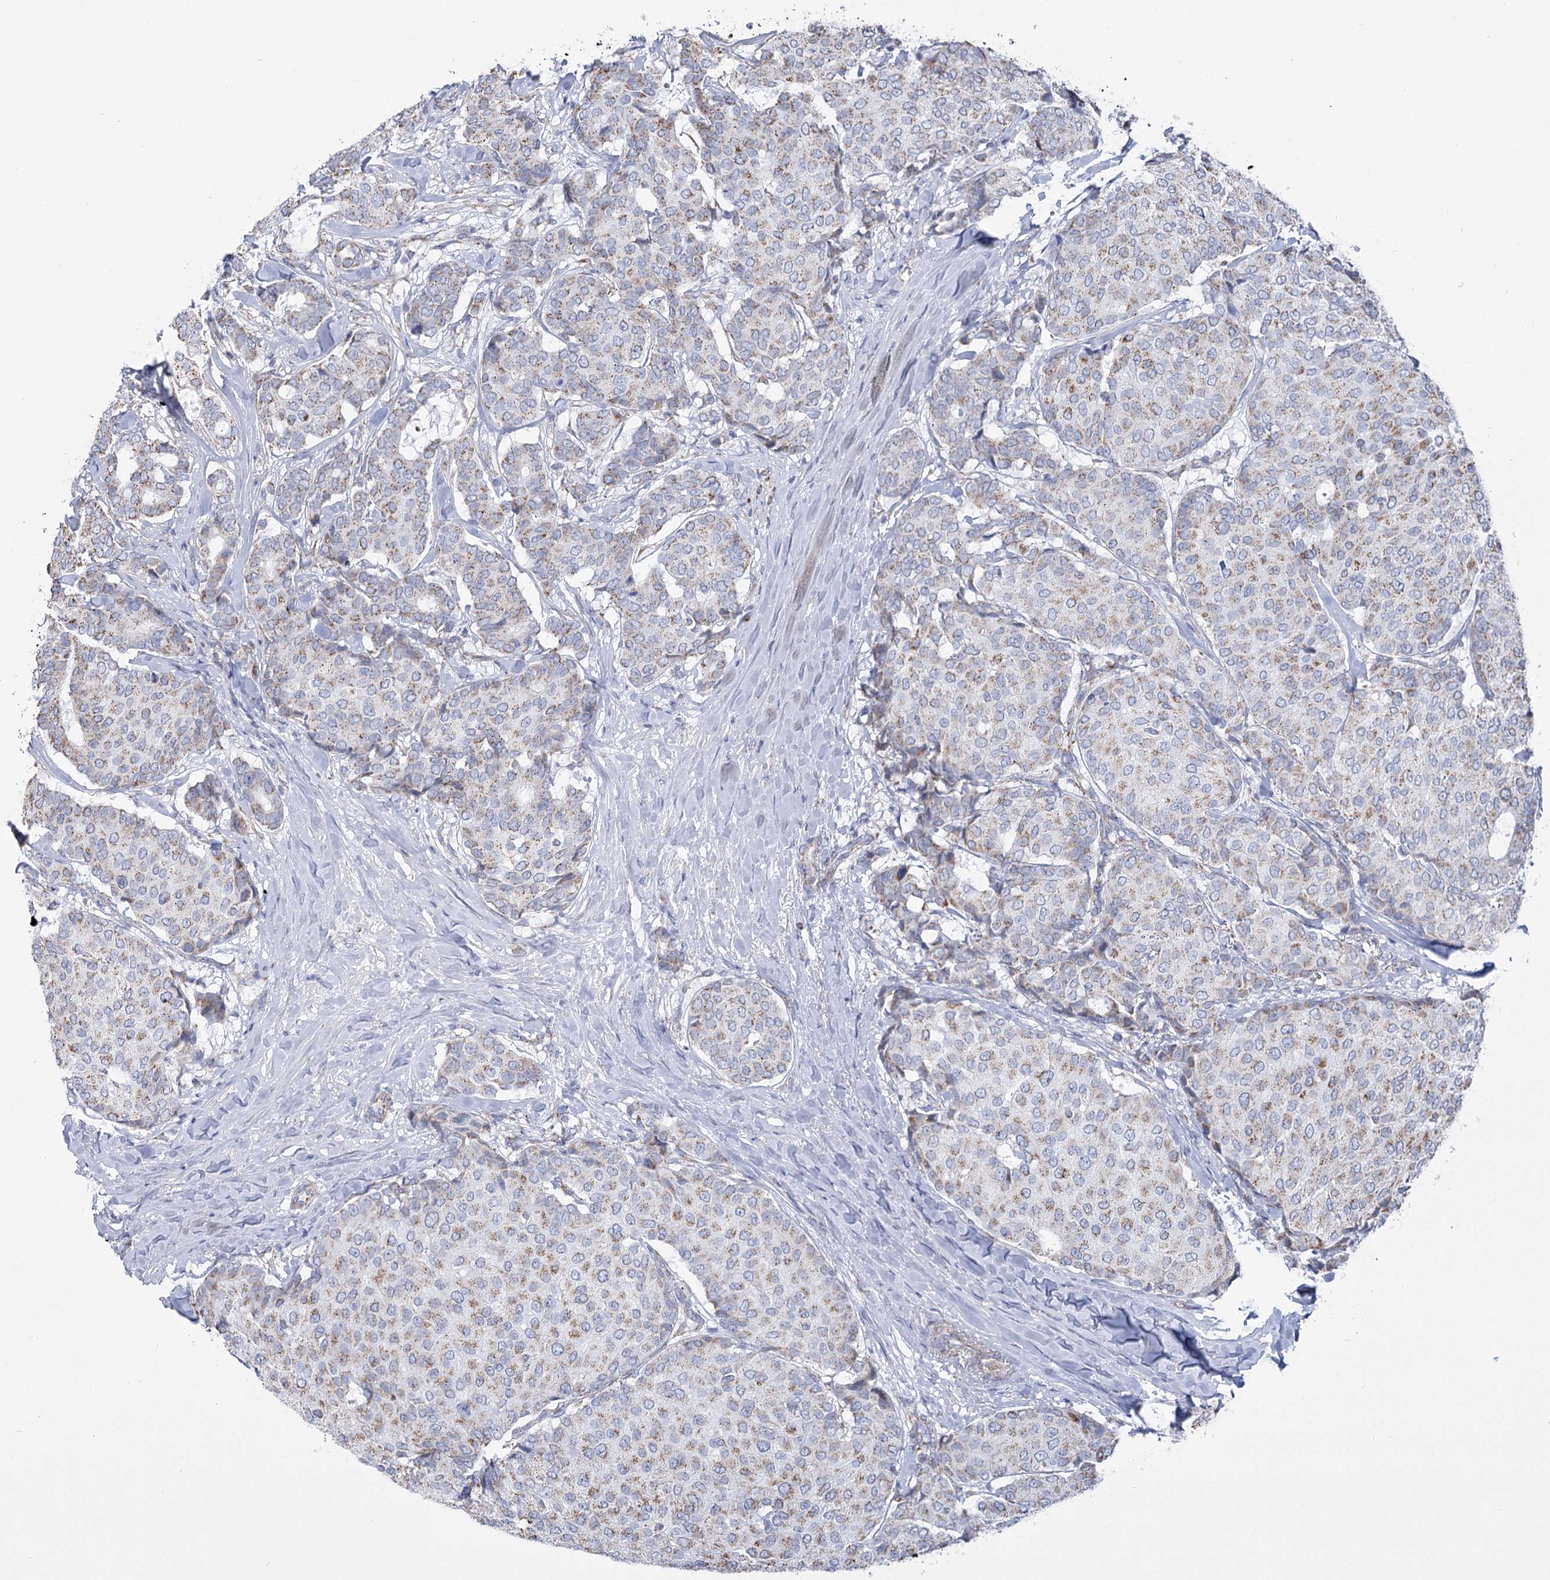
{"staining": {"intensity": "moderate", "quantity": "<25%", "location": "cytoplasmic/membranous"}, "tissue": "breast cancer", "cell_type": "Tumor cells", "image_type": "cancer", "snomed": [{"axis": "morphology", "description": "Duct carcinoma"}, {"axis": "topography", "description": "Breast"}], "caption": "The micrograph exhibits a brown stain indicating the presence of a protein in the cytoplasmic/membranous of tumor cells in intraductal carcinoma (breast). Nuclei are stained in blue.", "gene": "PDHB", "patient": {"sex": "female", "age": 75}}